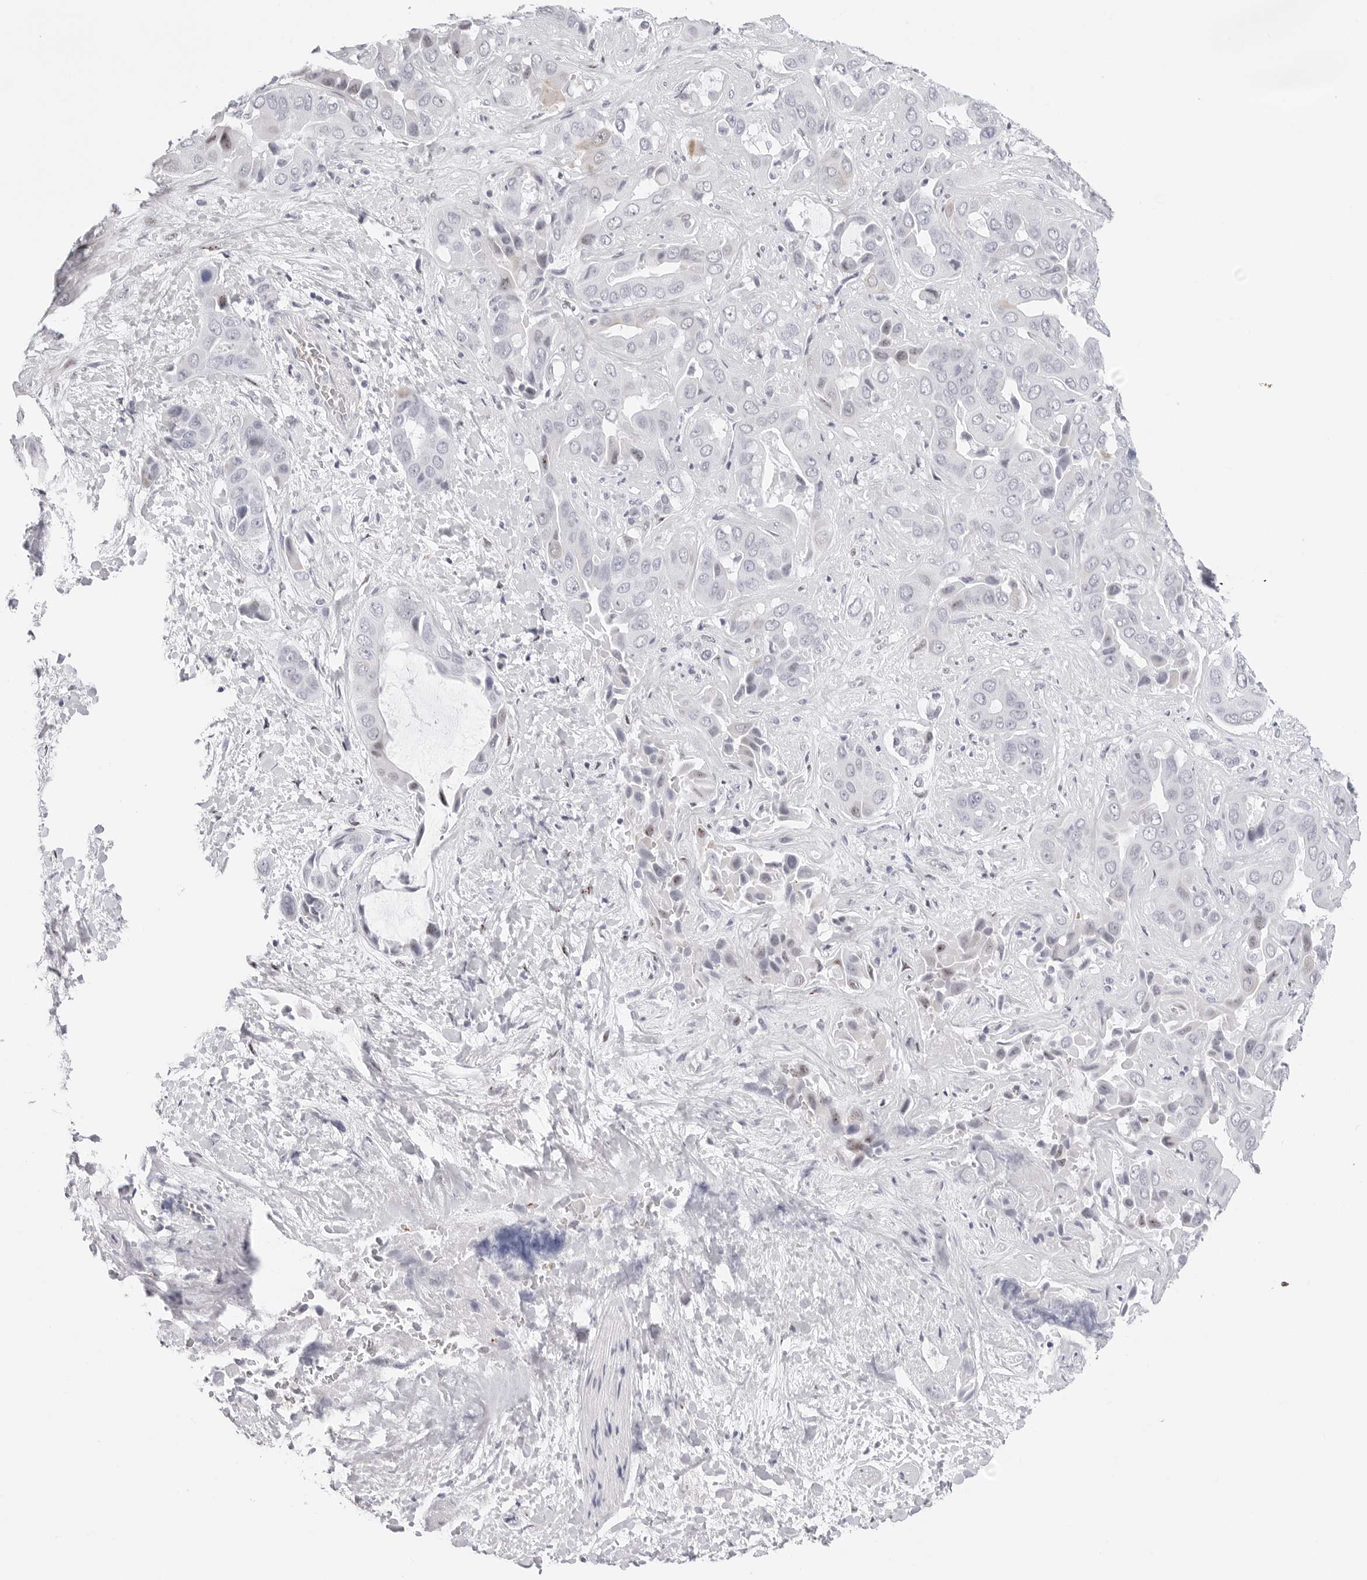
{"staining": {"intensity": "weak", "quantity": "<25%", "location": "cytoplasmic/membranous"}, "tissue": "liver cancer", "cell_type": "Tumor cells", "image_type": "cancer", "snomed": [{"axis": "morphology", "description": "Cholangiocarcinoma"}, {"axis": "topography", "description": "Liver"}], "caption": "The histopathology image shows no staining of tumor cells in liver cancer. (DAB IHC, high magnification).", "gene": "TSSK1B", "patient": {"sex": "female", "age": 52}}